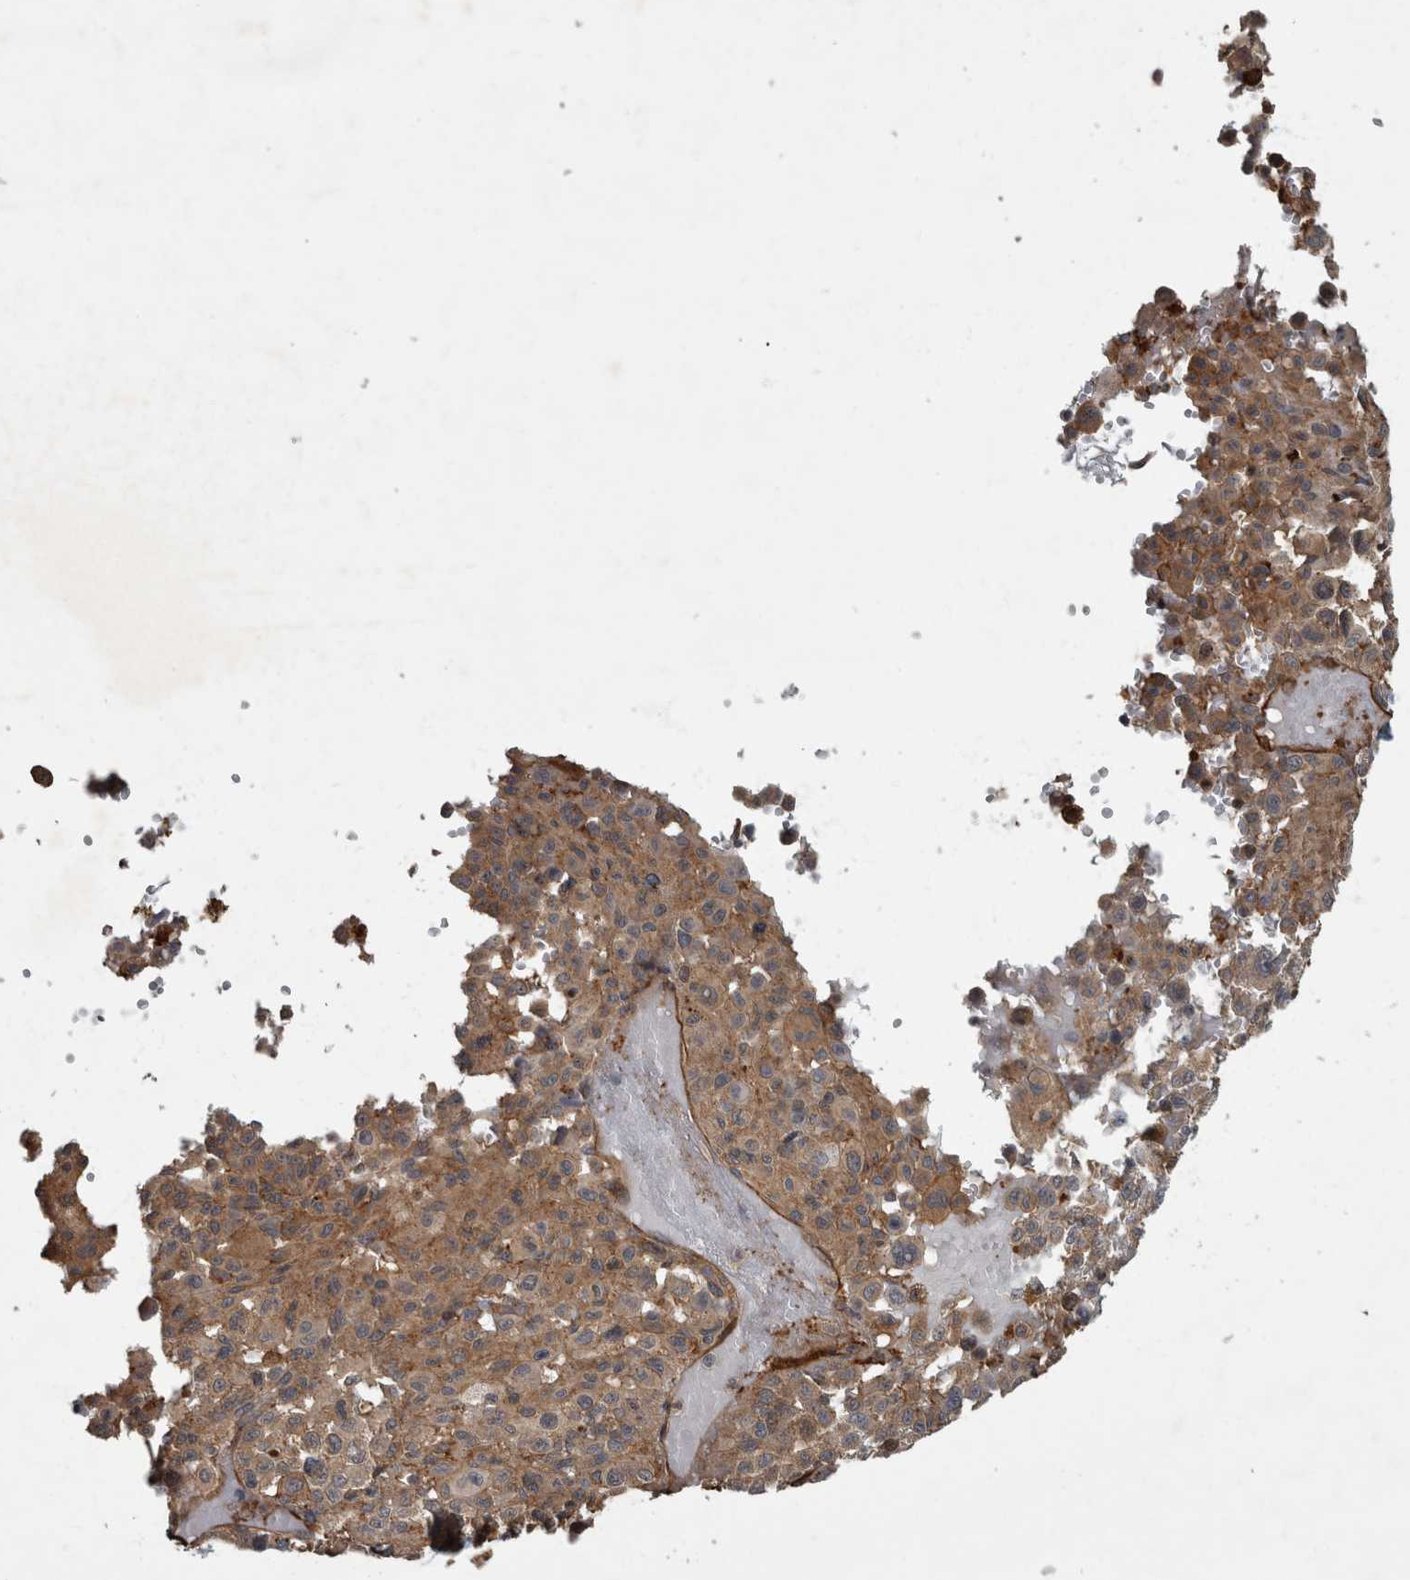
{"staining": {"intensity": "moderate", "quantity": ">75%", "location": "cytoplasmic/membranous"}, "tissue": "melanoma", "cell_type": "Tumor cells", "image_type": "cancer", "snomed": [{"axis": "morphology", "description": "Malignant melanoma, Metastatic site"}, {"axis": "topography", "description": "Skin"}], "caption": "The immunohistochemical stain highlights moderate cytoplasmic/membranous positivity in tumor cells of melanoma tissue.", "gene": "VEGFD", "patient": {"sex": "female", "age": 74}}